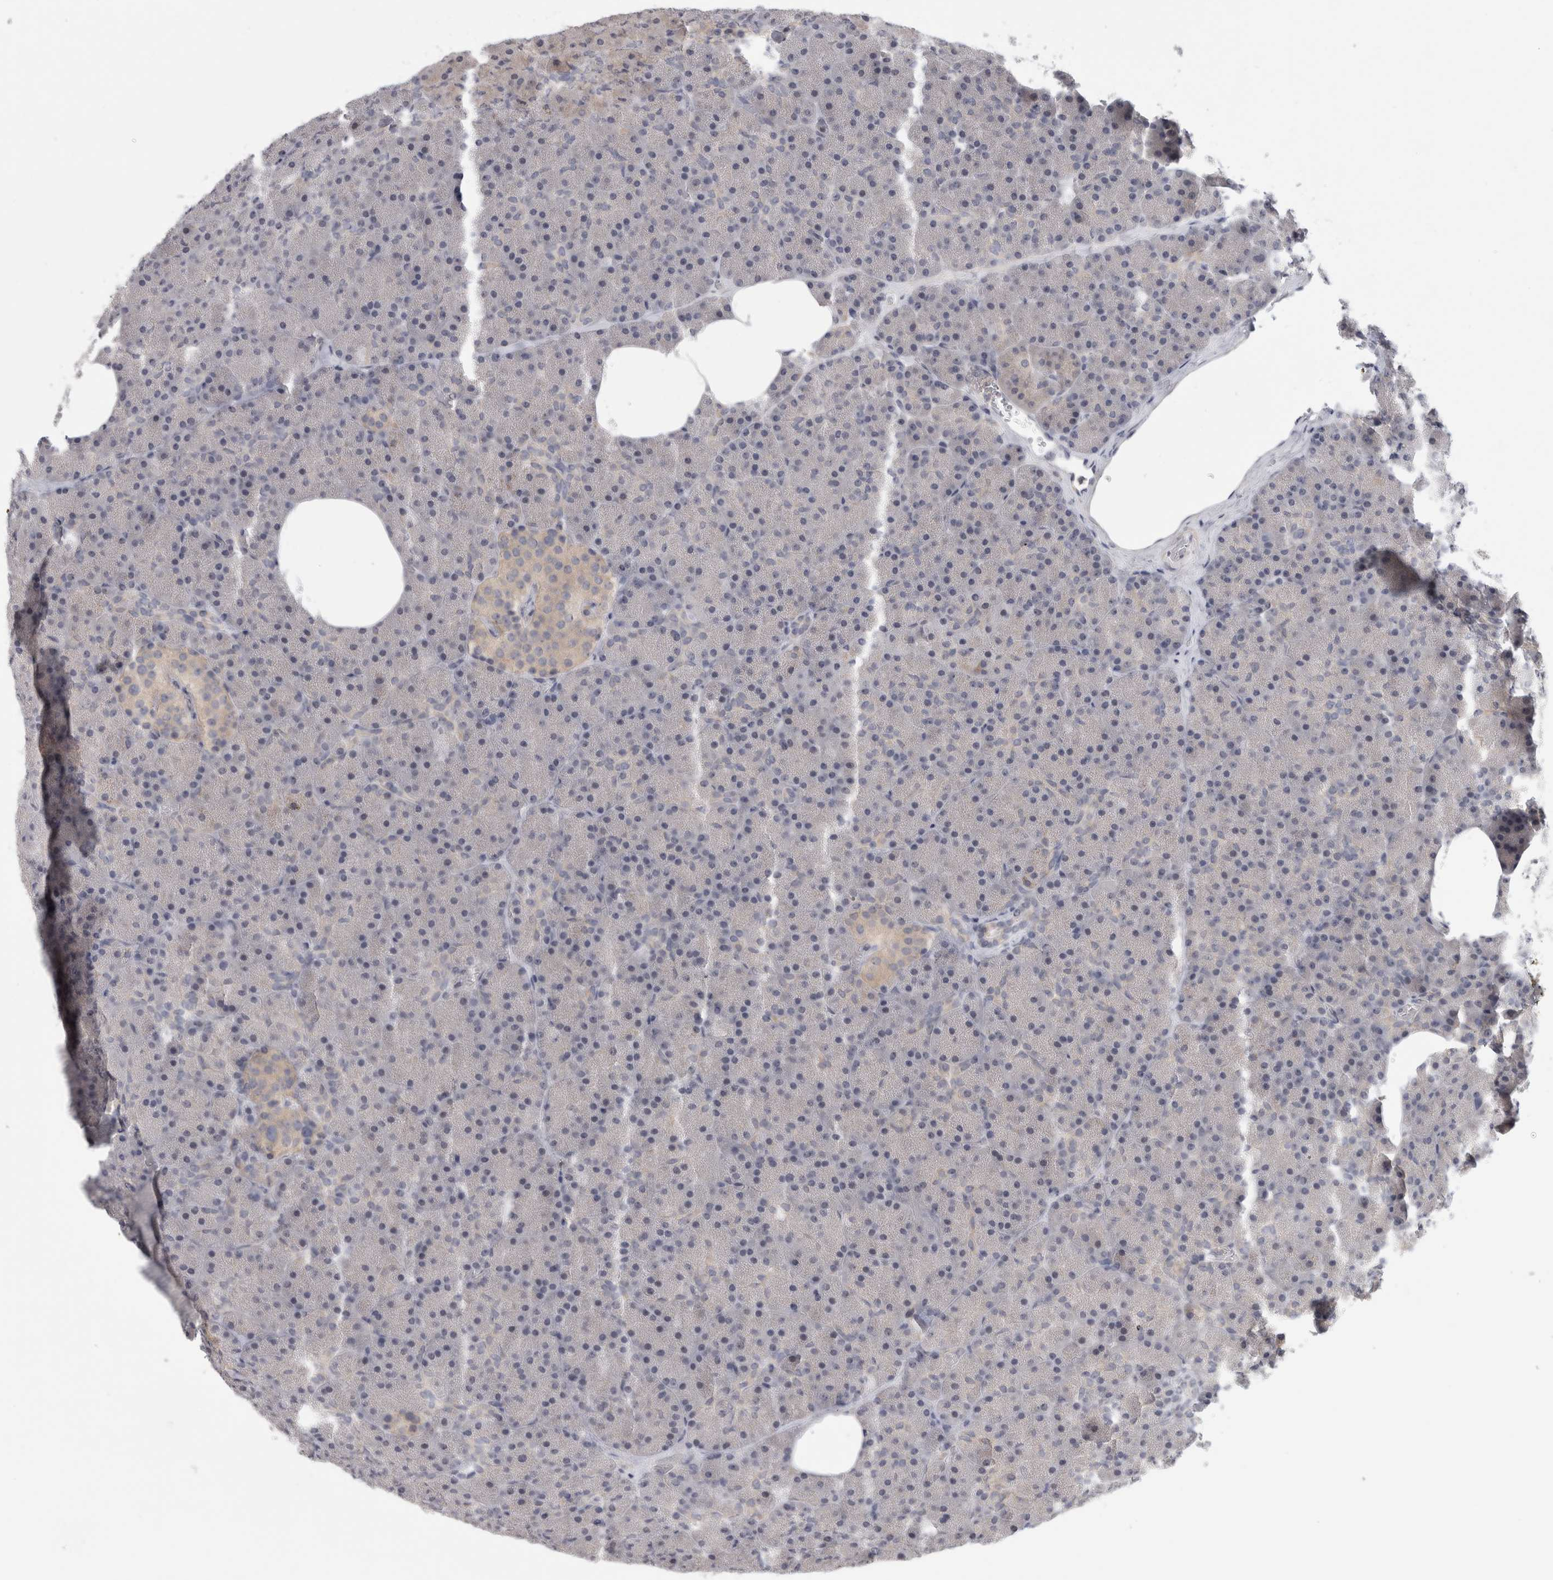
{"staining": {"intensity": "negative", "quantity": "none", "location": "none"}, "tissue": "pancreas", "cell_type": "Exocrine glandular cells", "image_type": "normal", "snomed": [{"axis": "morphology", "description": "Normal tissue, NOS"}, {"axis": "morphology", "description": "Carcinoid, malignant, NOS"}, {"axis": "topography", "description": "Pancreas"}], "caption": "A high-resolution image shows immunohistochemistry staining of benign pancreas, which demonstrates no significant expression in exocrine glandular cells.", "gene": "PIGP", "patient": {"sex": "female", "age": 35}}